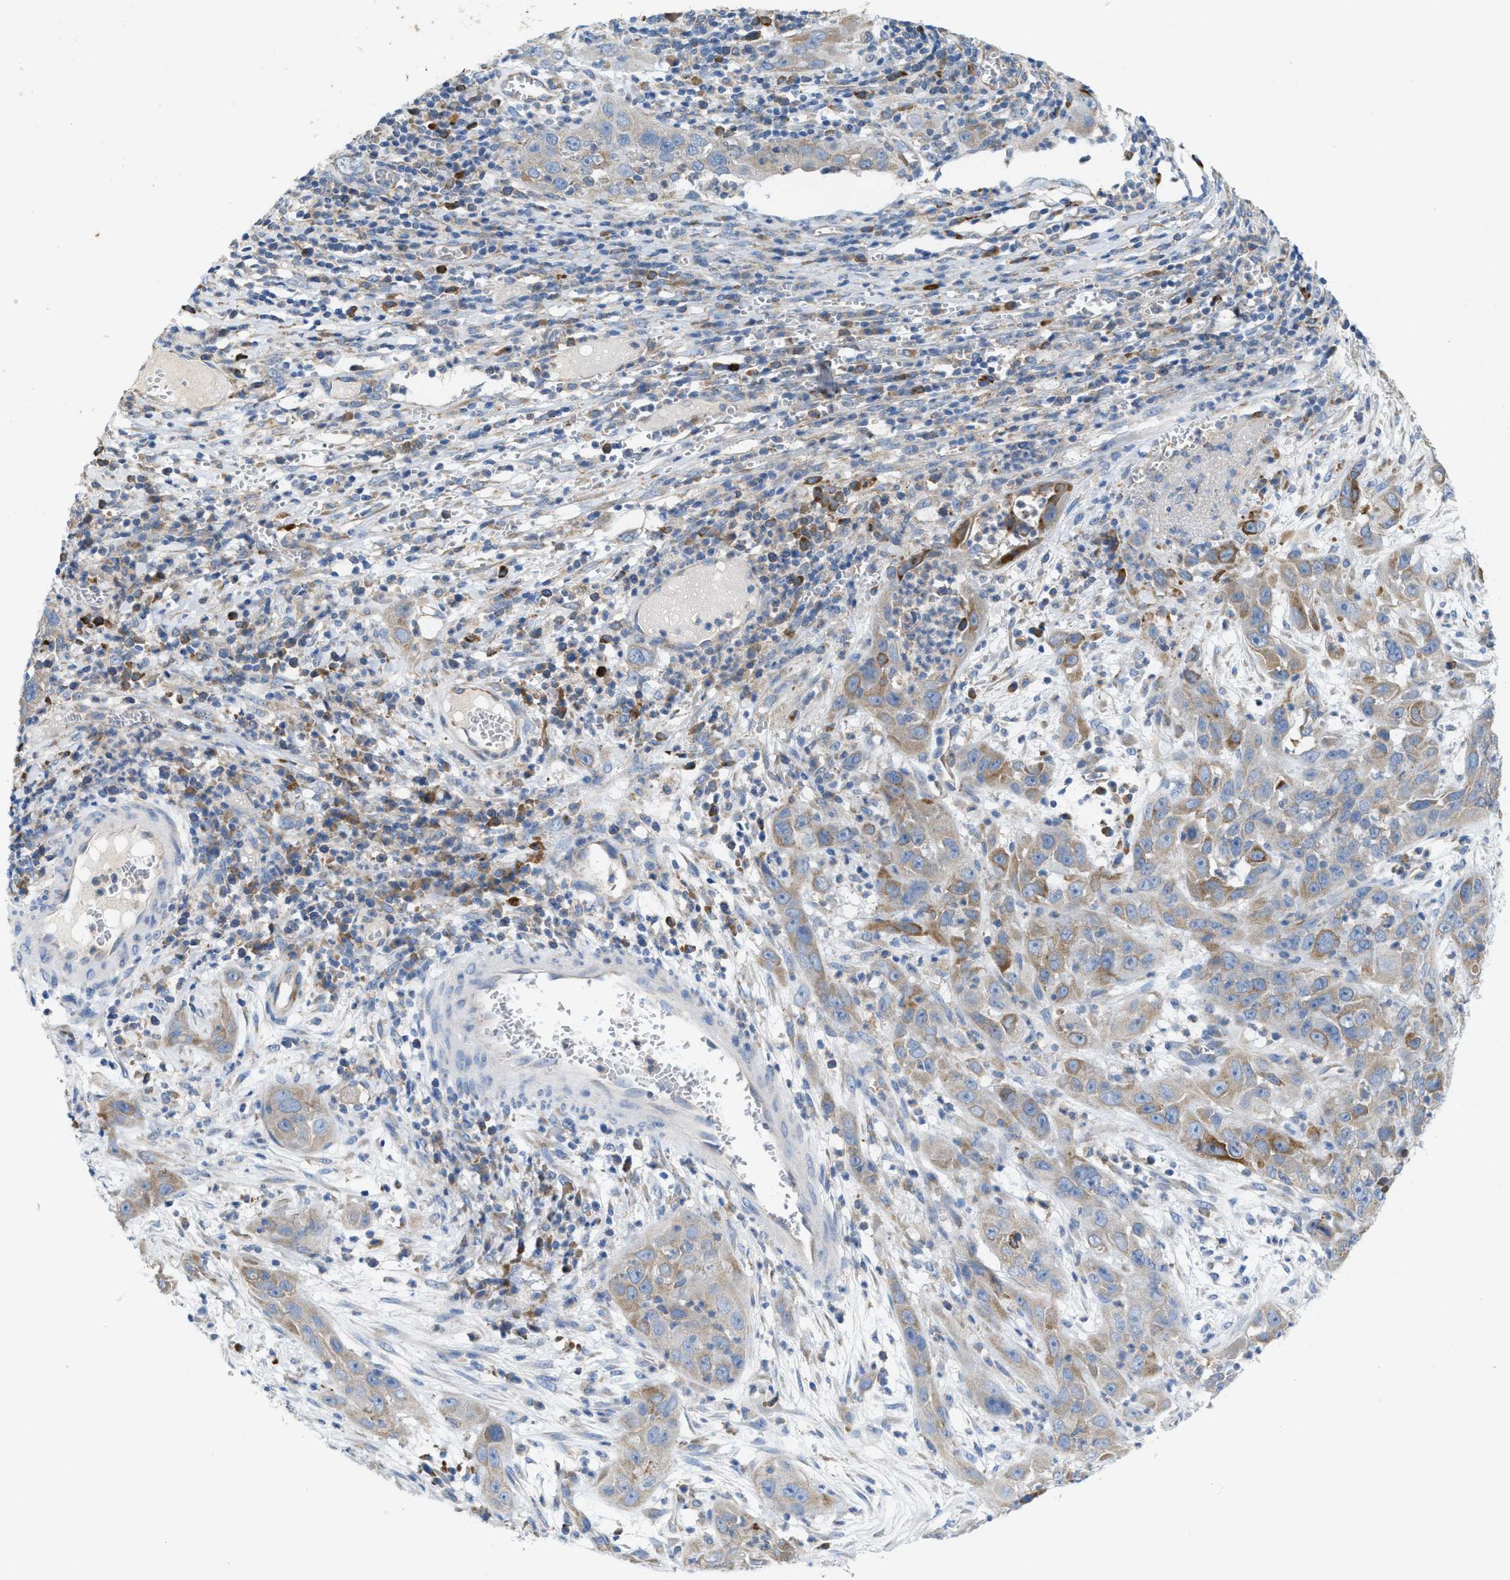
{"staining": {"intensity": "moderate", "quantity": "25%-75%", "location": "cytoplasmic/membranous"}, "tissue": "cervical cancer", "cell_type": "Tumor cells", "image_type": "cancer", "snomed": [{"axis": "morphology", "description": "Squamous cell carcinoma, NOS"}, {"axis": "topography", "description": "Cervix"}], "caption": "Moderate cytoplasmic/membranous staining for a protein is present in approximately 25%-75% of tumor cells of cervical cancer (squamous cell carcinoma) using immunohistochemistry (IHC).", "gene": "DYNC2I1", "patient": {"sex": "female", "age": 32}}